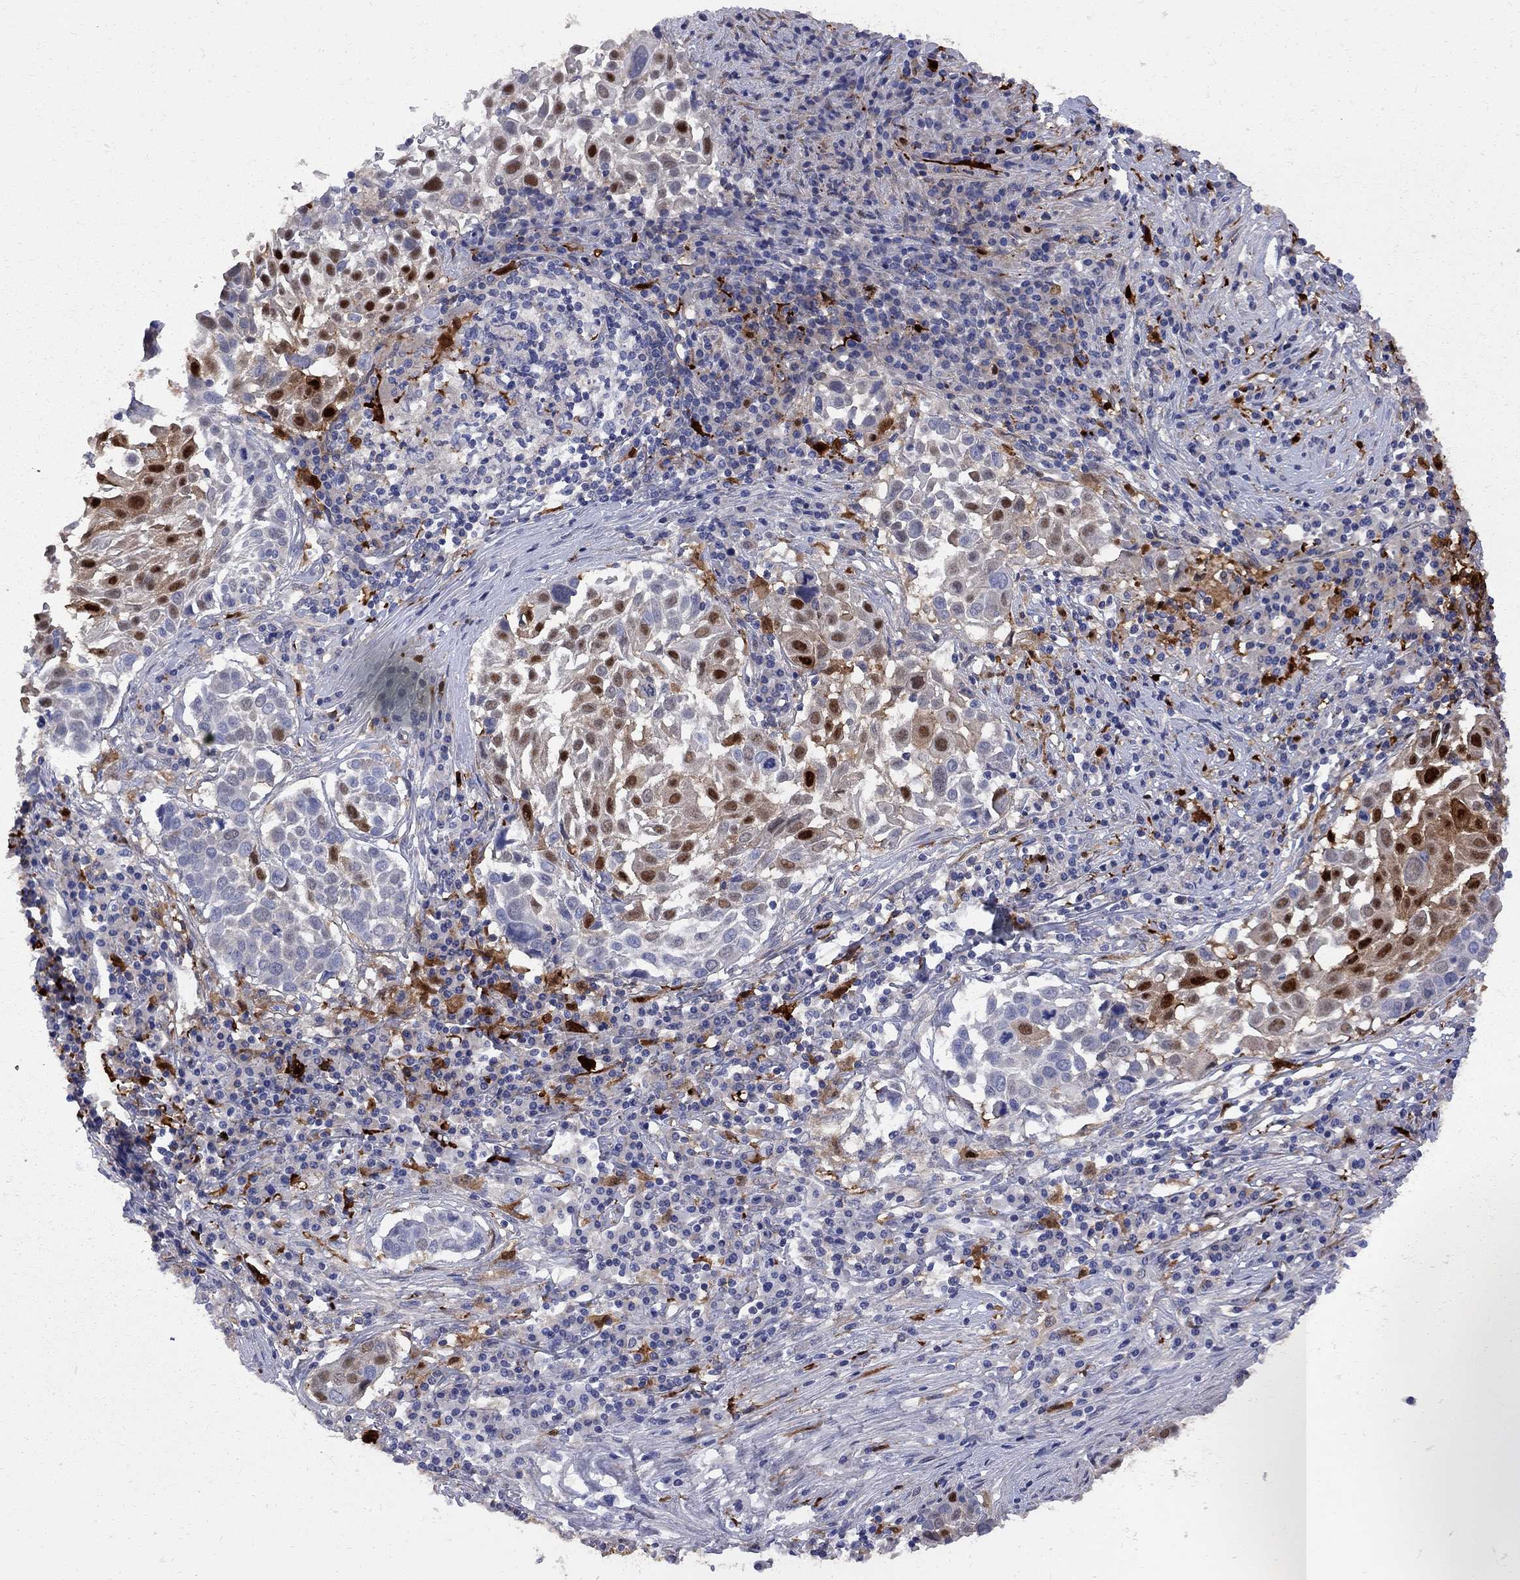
{"staining": {"intensity": "weak", "quantity": "25%-75%", "location": "cytoplasmic/membranous"}, "tissue": "lung cancer", "cell_type": "Tumor cells", "image_type": "cancer", "snomed": [{"axis": "morphology", "description": "Squamous cell carcinoma, NOS"}, {"axis": "topography", "description": "Lung"}], "caption": "IHC staining of lung cancer, which reveals low levels of weak cytoplasmic/membranous positivity in about 25%-75% of tumor cells indicating weak cytoplasmic/membranous protein staining. The staining was performed using DAB (brown) for protein detection and nuclei were counterstained in hematoxylin (blue).", "gene": "MTHFR", "patient": {"sex": "male", "age": 57}}